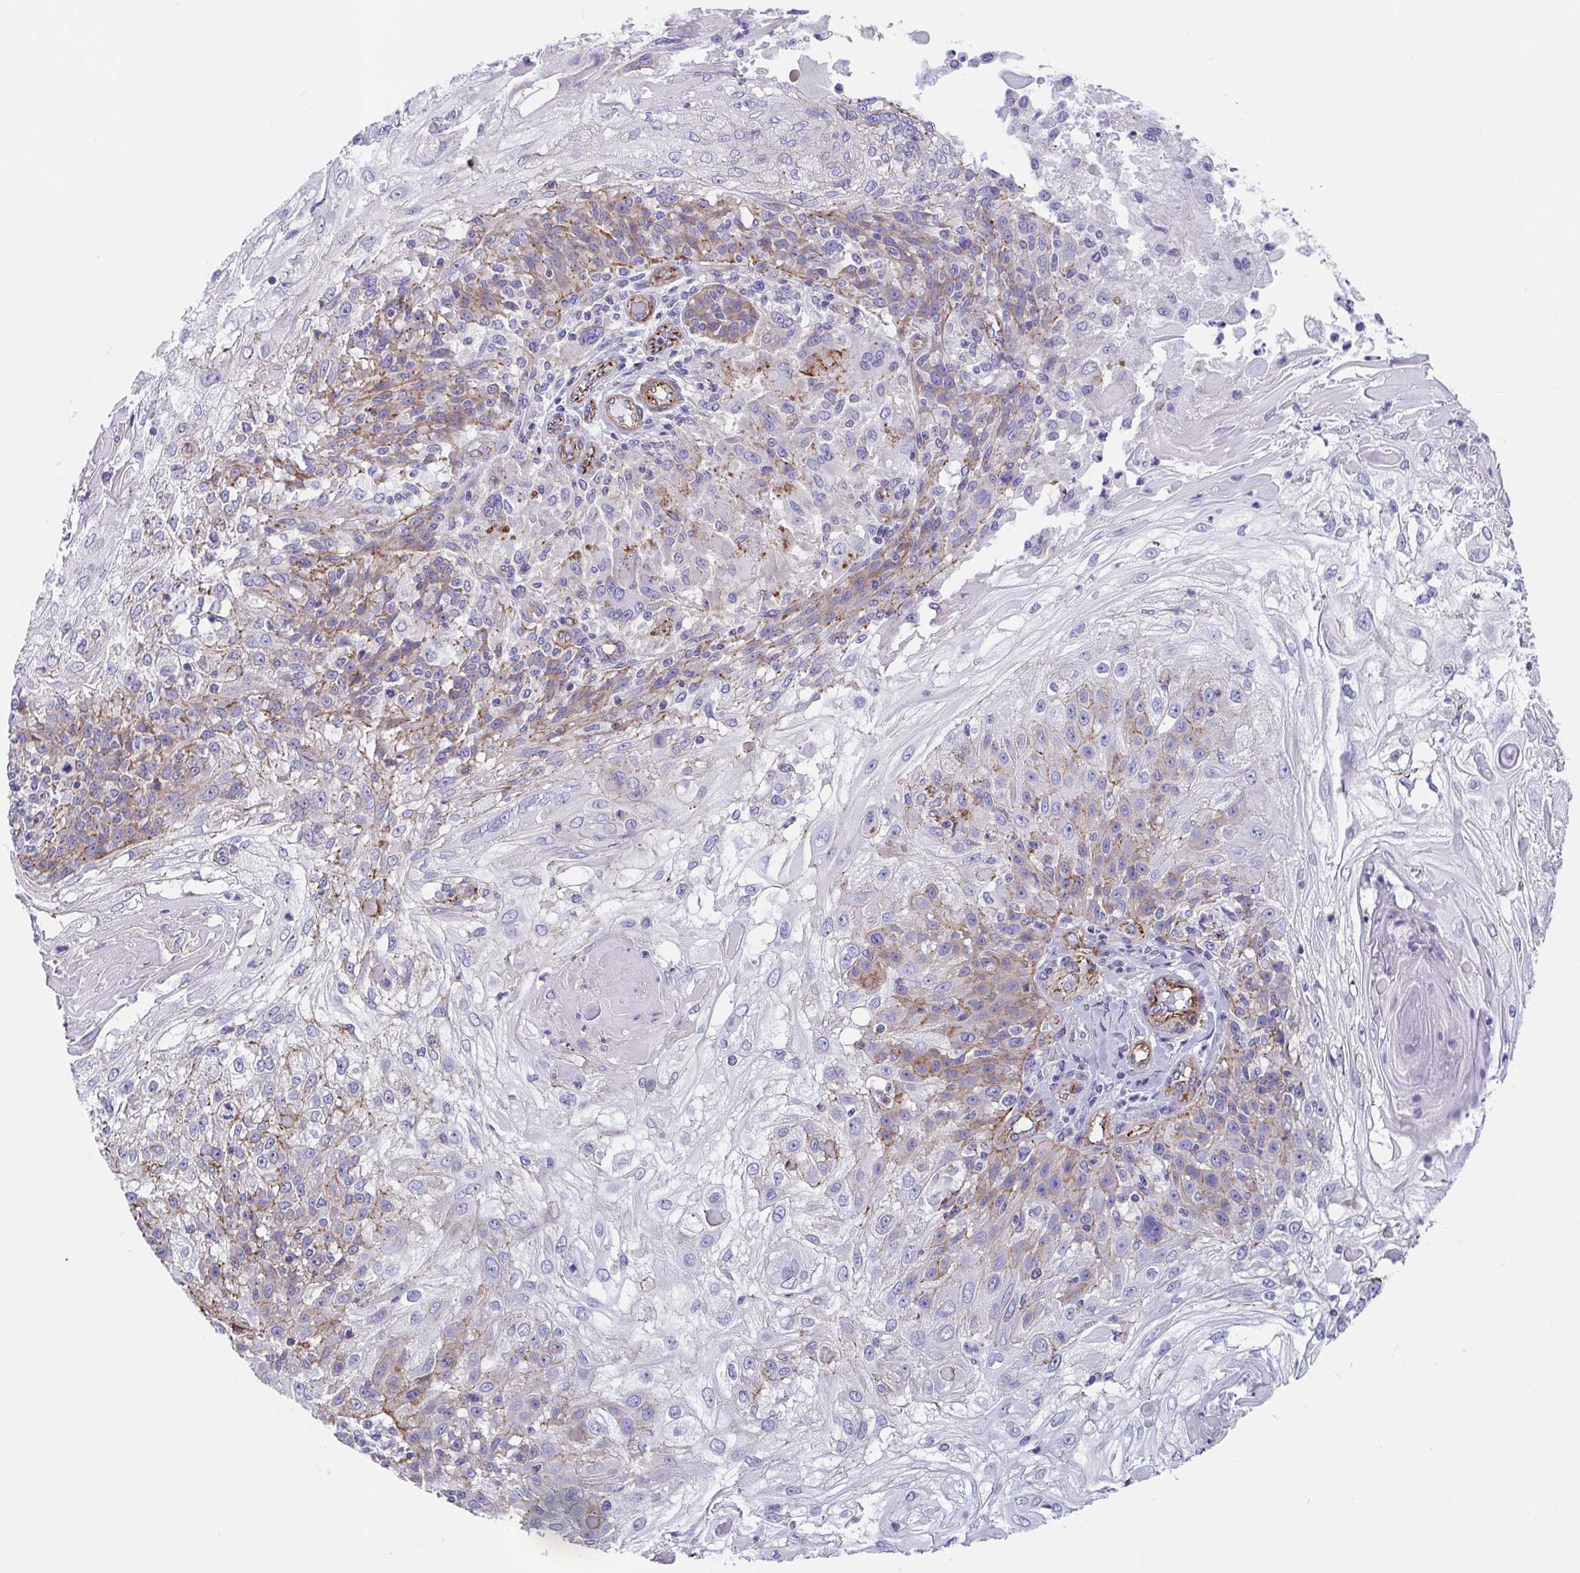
{"staining": {"intensity": "moderate", "quantity": "<25%", "location": "cytoplasmic/membranous"}, "tissue": "skin cancer", "cell_type": "Tumor cells", "image_type": "cancer", "snomed": [{"axis": "morphology", "description": "Normal tissue, NOS"}, {"axis": "morphology", "description": "Squamous cell carcinoma, NOS"}, {"axis": "topography", "description": "Skin"}], "caption": "A low amount of moderate cytoplasmic/membranous staining is seen in approximately <25% of tumor cells in skin cancer (squamous cell carcinoma) tissue. Using DAB (3,3'-diaminobenzidine) (brown) and hematoxylin (blue) stains, captured at high magnification using brightfield microscopy.", "gene": "TRAM2", "patient": {"sex": "female", "age": 83}}